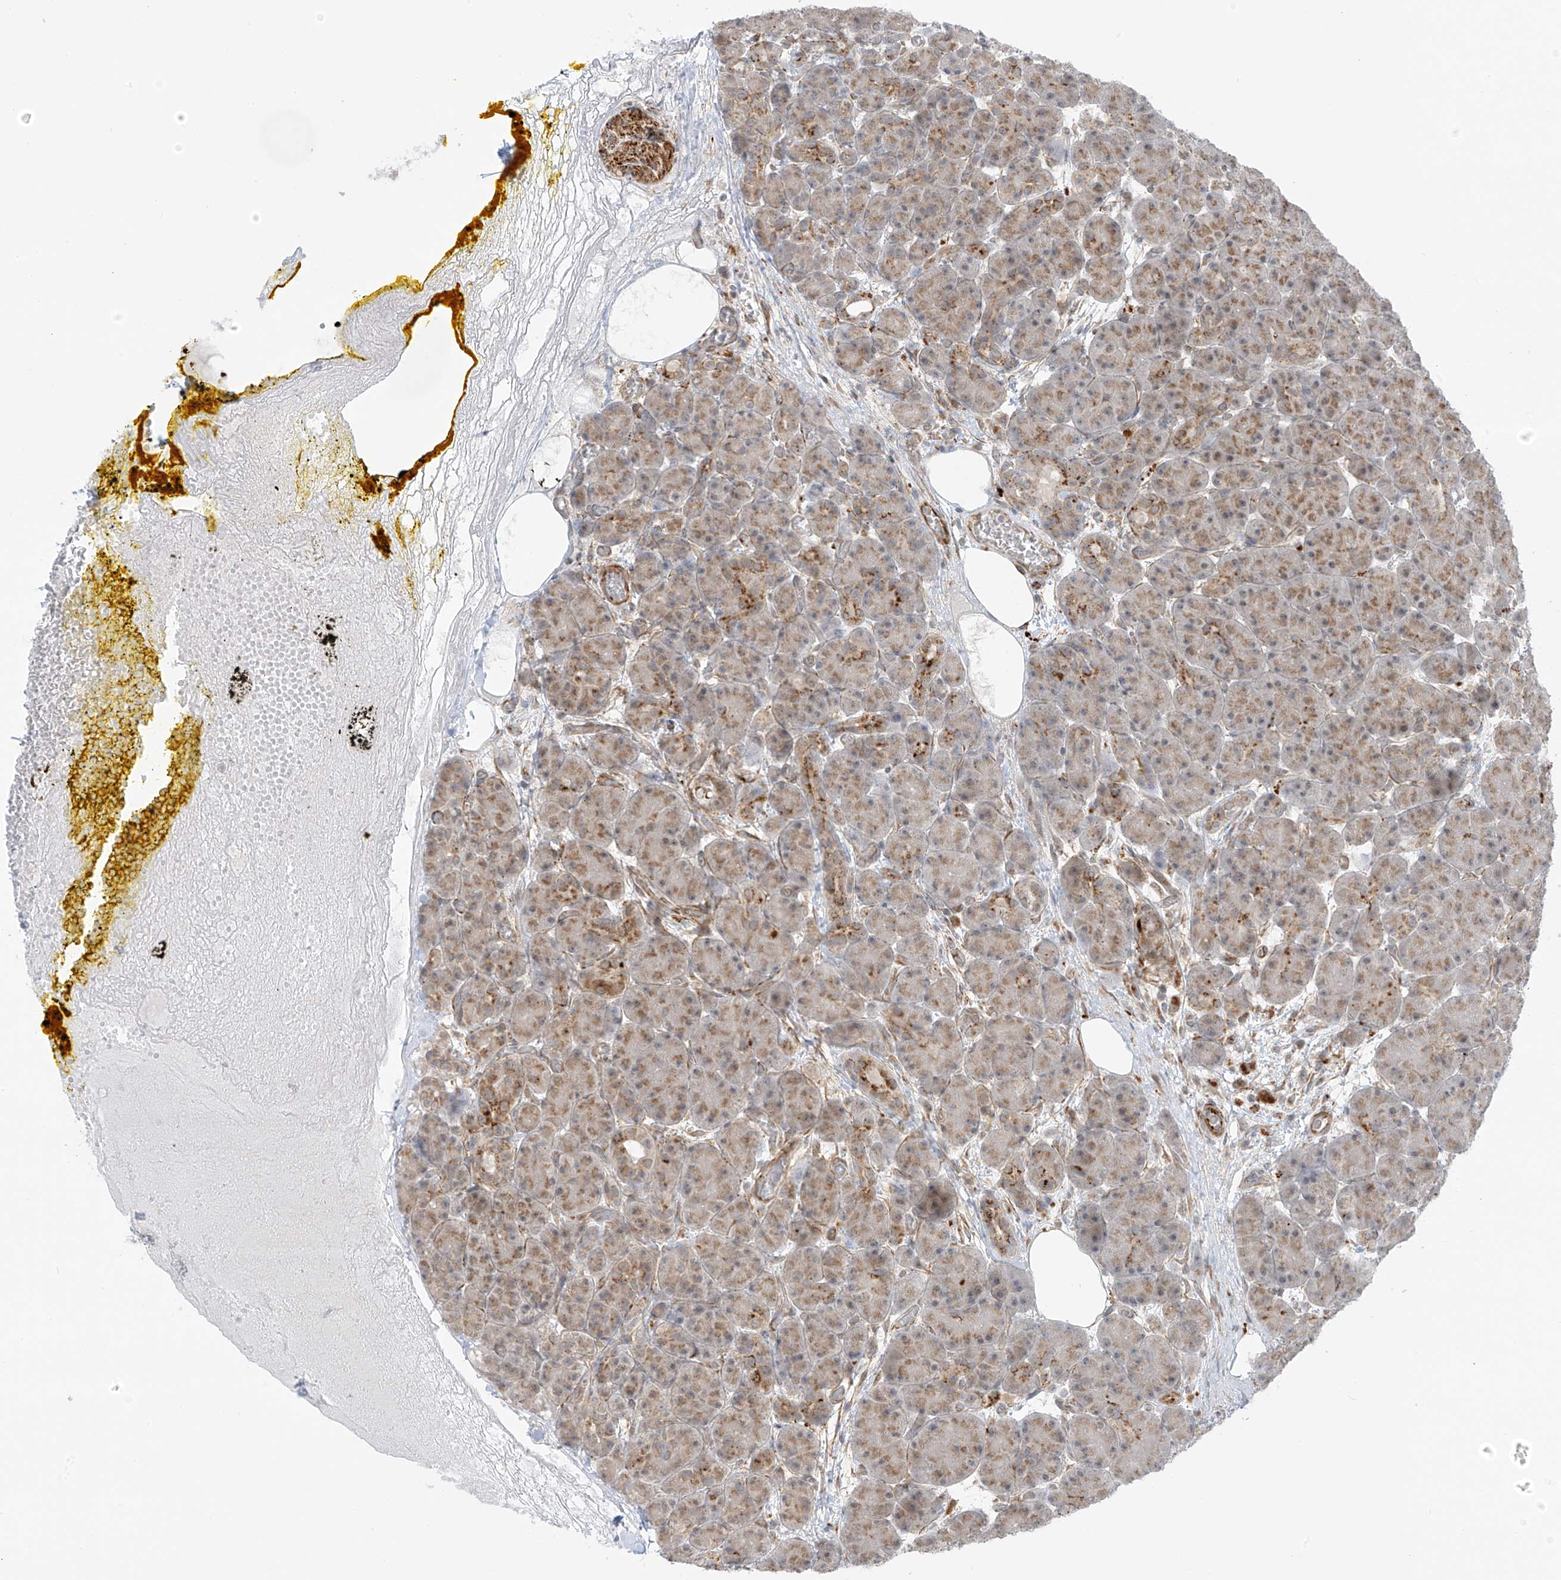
{"staining": {"intensity": "moderate", "quantity": ">75%", "location": "cytoplasmic/membranous"}, "tissue": "pancreas", "cell_type": "Exocrine glandular cells", "image_type": "normal", "snomed": [{"axis": "morphology", "description": "Normal tissue, NOS"}, {"axis": "topography", "description": "Pancreas"}], "caption": "The immunohistochemical stain shows moderate cytoplasmic/membranous expression in exocrine glandular cells of benign pancreas.", "gene": "HS6ST2", "patient": {"sex": "male", "age": 63}}